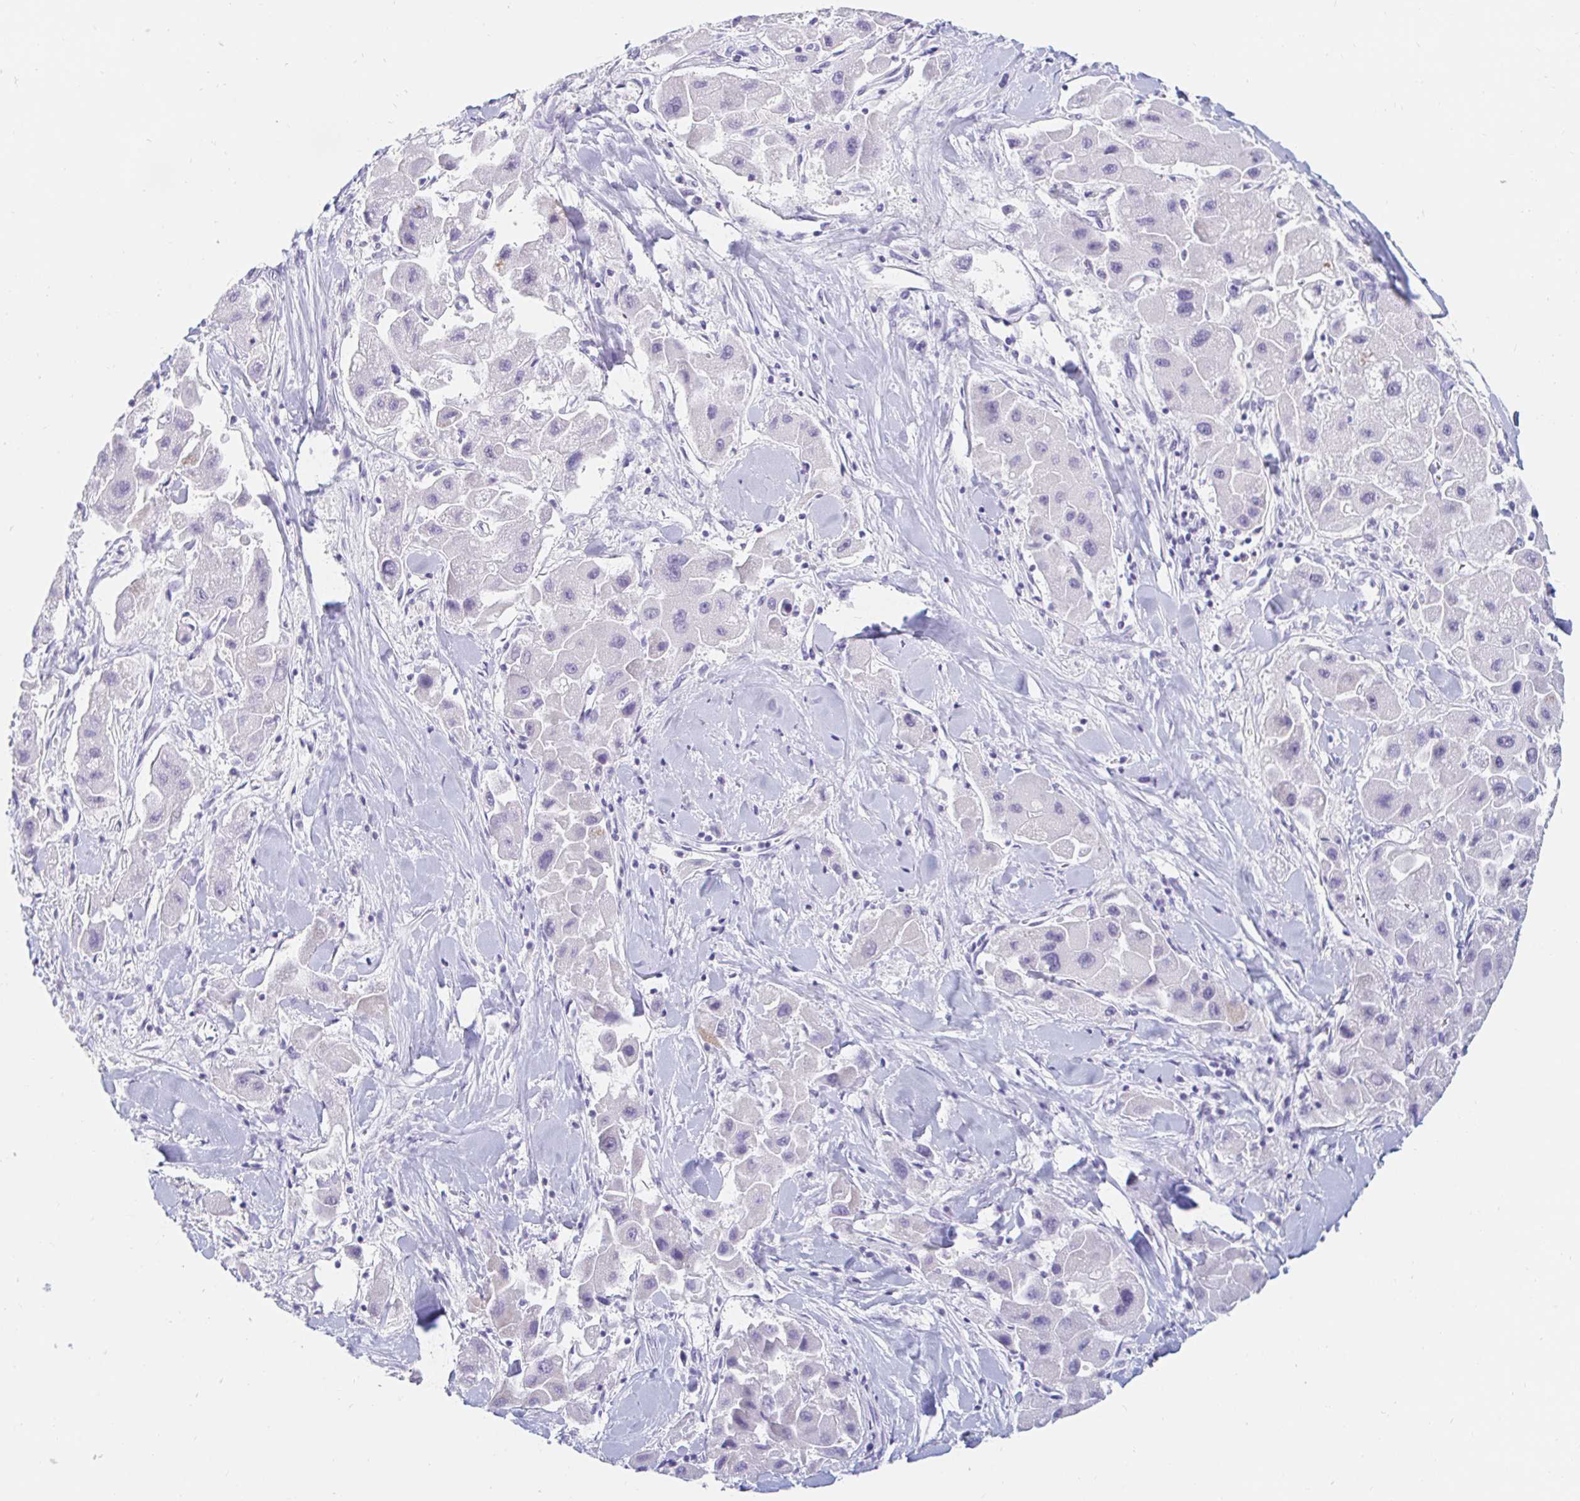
{"staining": {"intensity": "negative", "quantity": "none", "location": "none"}, "tissue": "liver cancer", "cell_type": "Tumor cells", "image_type": "cancer", "snomed": [{"axis": "morphology", "description": "Carcinoma, Hepatocellular, NOS"}, {"axis": "topography", "description": "Liver"}], "caption": "Tumor cells are negative for protein expression in human liver cancer (hepatocellular carcinoma).", "gene": "TEX44", "patient": {"sex": "male", "age": 24}}